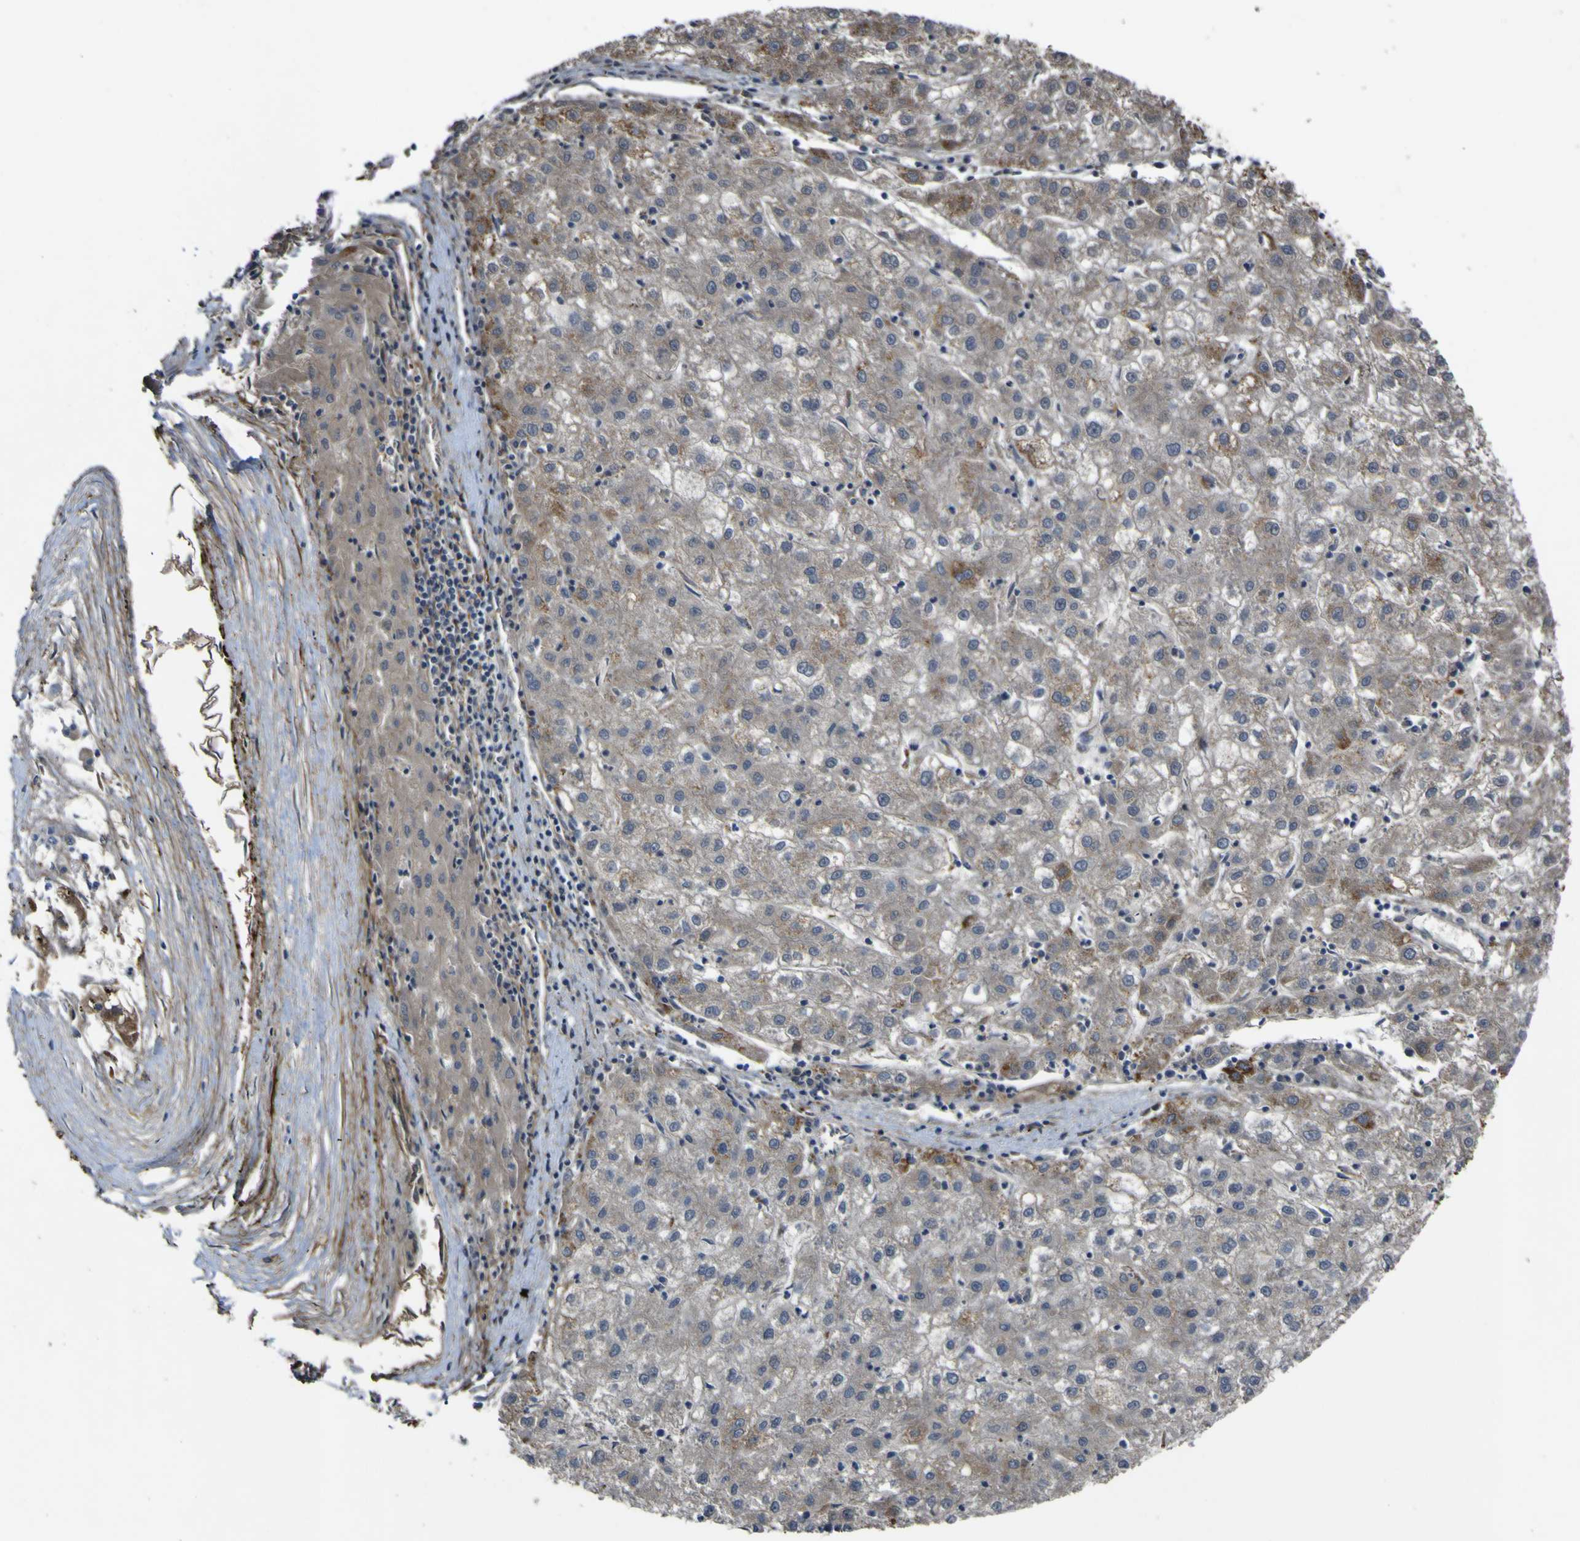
{"staining": {"intensity": "weak", "quantity": "25%-75%", "location": "cytoplasmic/membranous"}, "tissue": "liver cancer", "cell_type": "Tumor cells", "image_type": "cancer", "snomed": [{"axis": "morphology", "description": "Carcinoma, Hepatocellular, NOS"}, {"axis": "topography", "description": "Liver"}], "caption": "This micrograph shows immunohistochemistry staining of human liver cancer, with low weak cytoplasmic/membranous staining in approximately 25%-75% of tumor cells.", "gene": "GPLD1", "patient": {"sex": "male", "age": 72}}